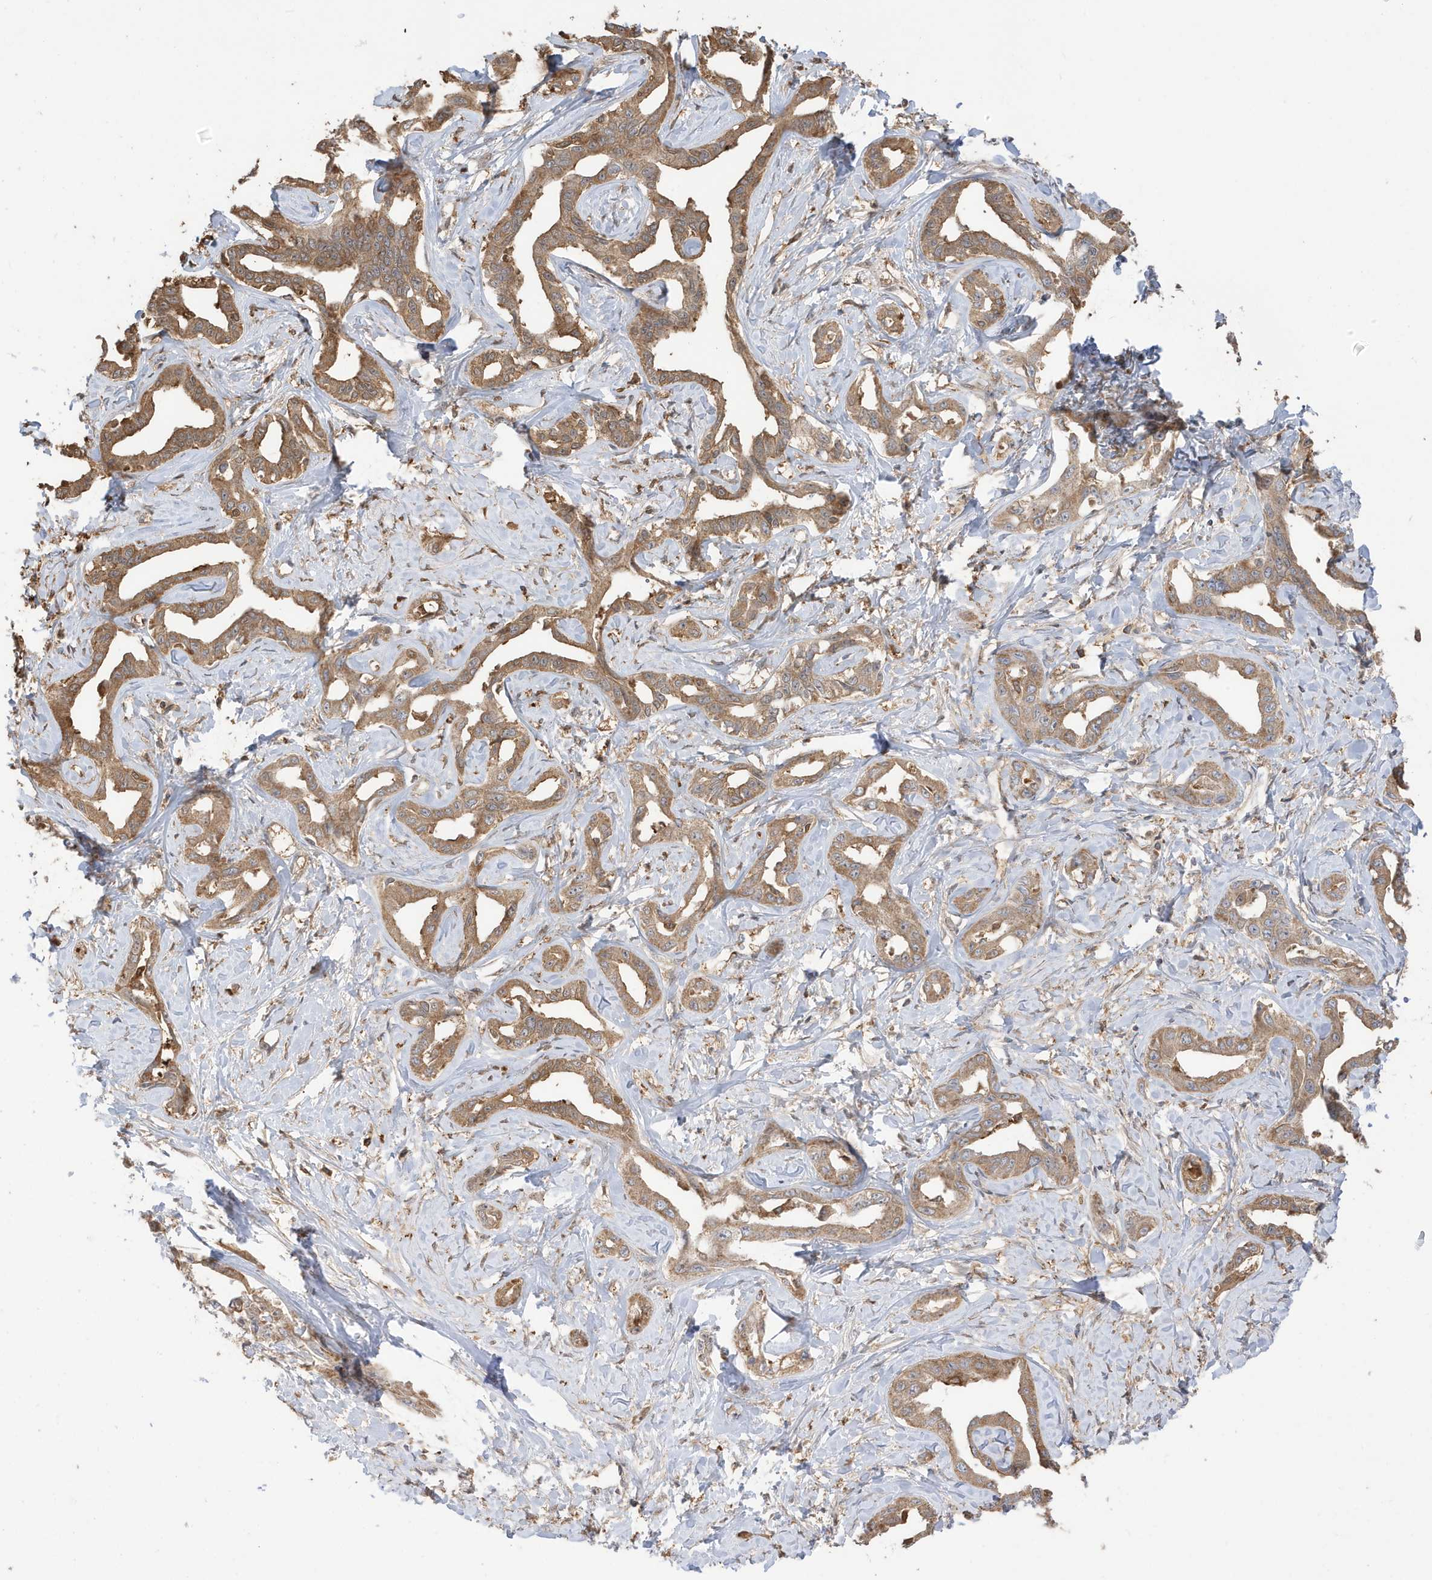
{"staining": {"intensity": "moderate", "quantity": ">75%", "location": "cytoplasmic/membranous"}, "tissue": "liver cancer", "cell_type": "Tumor cells", "image_type": "cancer", "snomed": [{"axis": "morphology", "description": "Cholangiocarcinoma"}, {"axis": "topography", "description": "Liver"}], "caption": "Brown immunohistochemical staining in liver cholangiocarcinoma exhibits moderate cytoplasmic/membranous staining in about >75% of tumor cells.", "gene": "AZI2", "patient": {"sex": "male", "age": 59}}